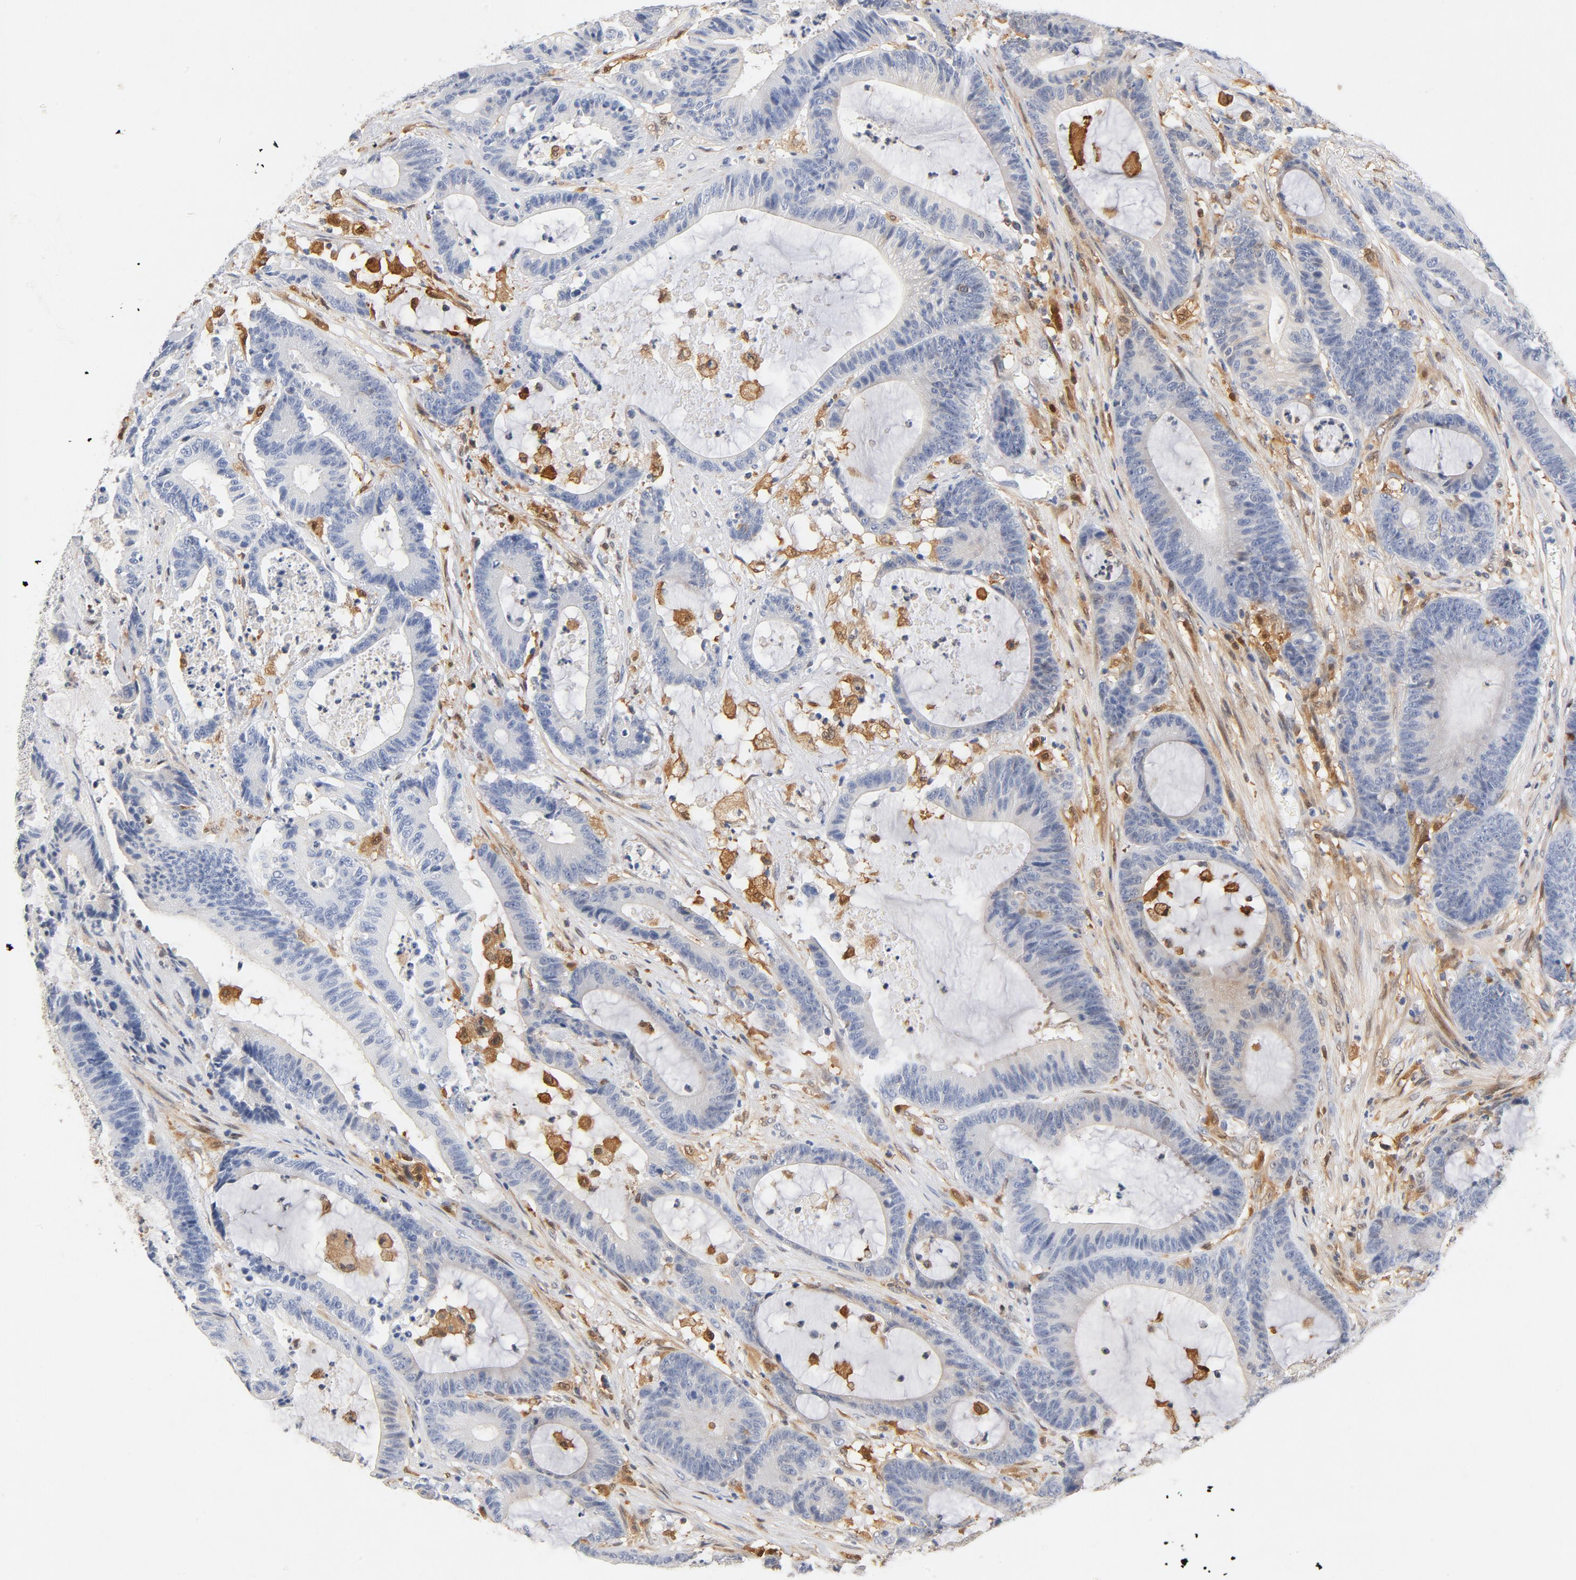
{"staining": {"intensity": "negative", "quantity": "none", "location": "none"}, "tissue": "colorectal cancer", "cell_type": "Tumor cells", "image_type": "cancer", "snomed": [{"axis": "morphology", "description": "Adenocarcinoma, NOS"}, {"axis": "topography", "description": "Colon"}], "caption": "Immunohistochemical staining of colorectal cancer (adenocarcinoma) reveals no significant expression in tumor cells.", "gene": "STAT1", "patient": {"sex": "female", "age": 84}}